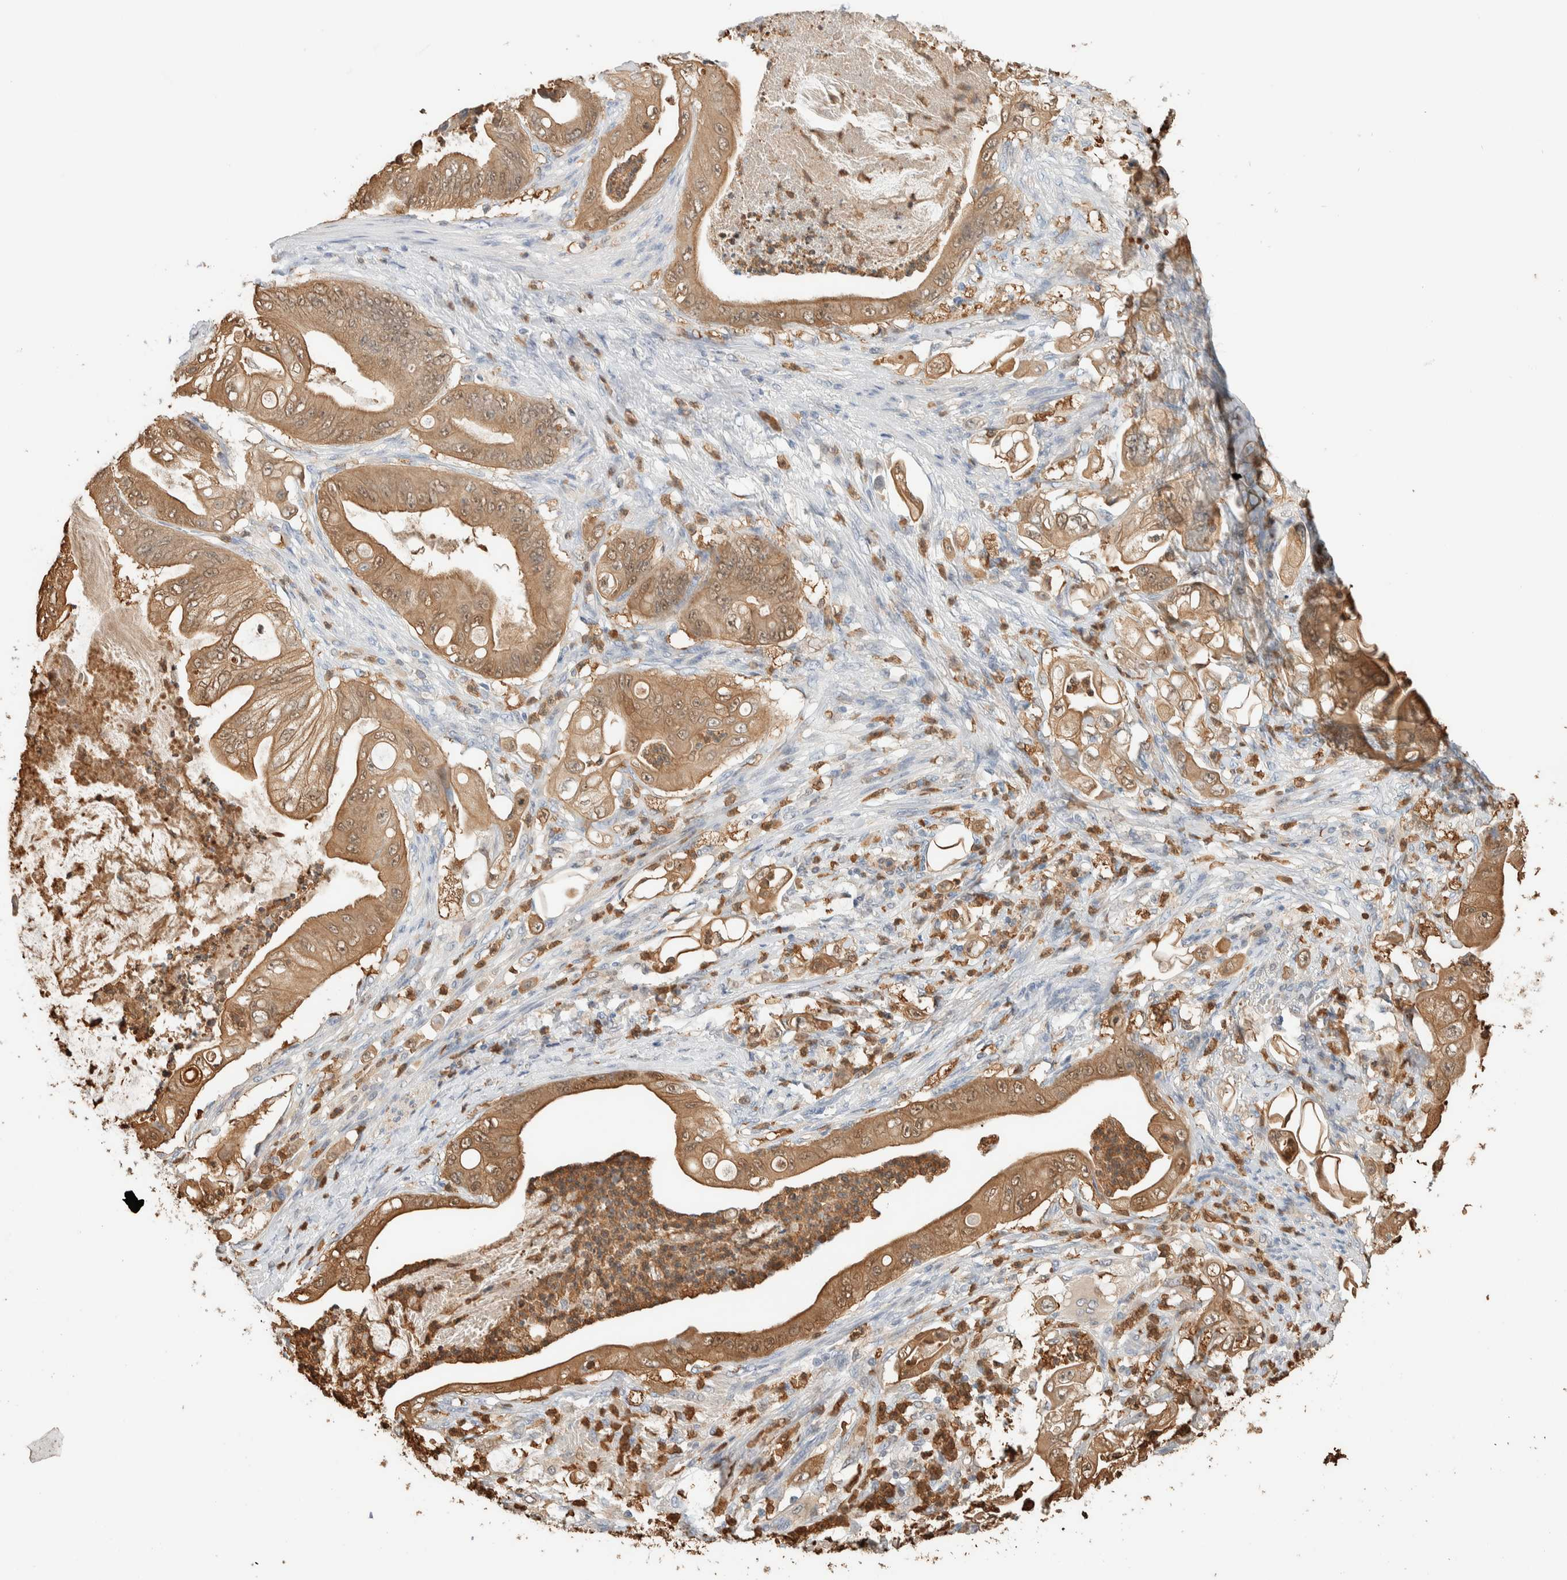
{"staining": {"intensity": "moderate", "quantity": ">75%", "location": "cytoplasmic/membranous,nuclear"}, "tissue": "stomach cancer", "cell_type": "Tumor cells", "image_type": "cancer", "snomed": [{"axis": "morphology", "description": "Adenocarcinoma, NOS"}, {"axis": "topography", "description": "Stomach"}], "caption": "A brown stain highlights moderate cytoplasmic/membranous and nuclear positivity of a protein in human adenocarcinoma (stomach) tumor cells.", "gene": "SETD4", "patient": {"sex": "female", "age": 73}}